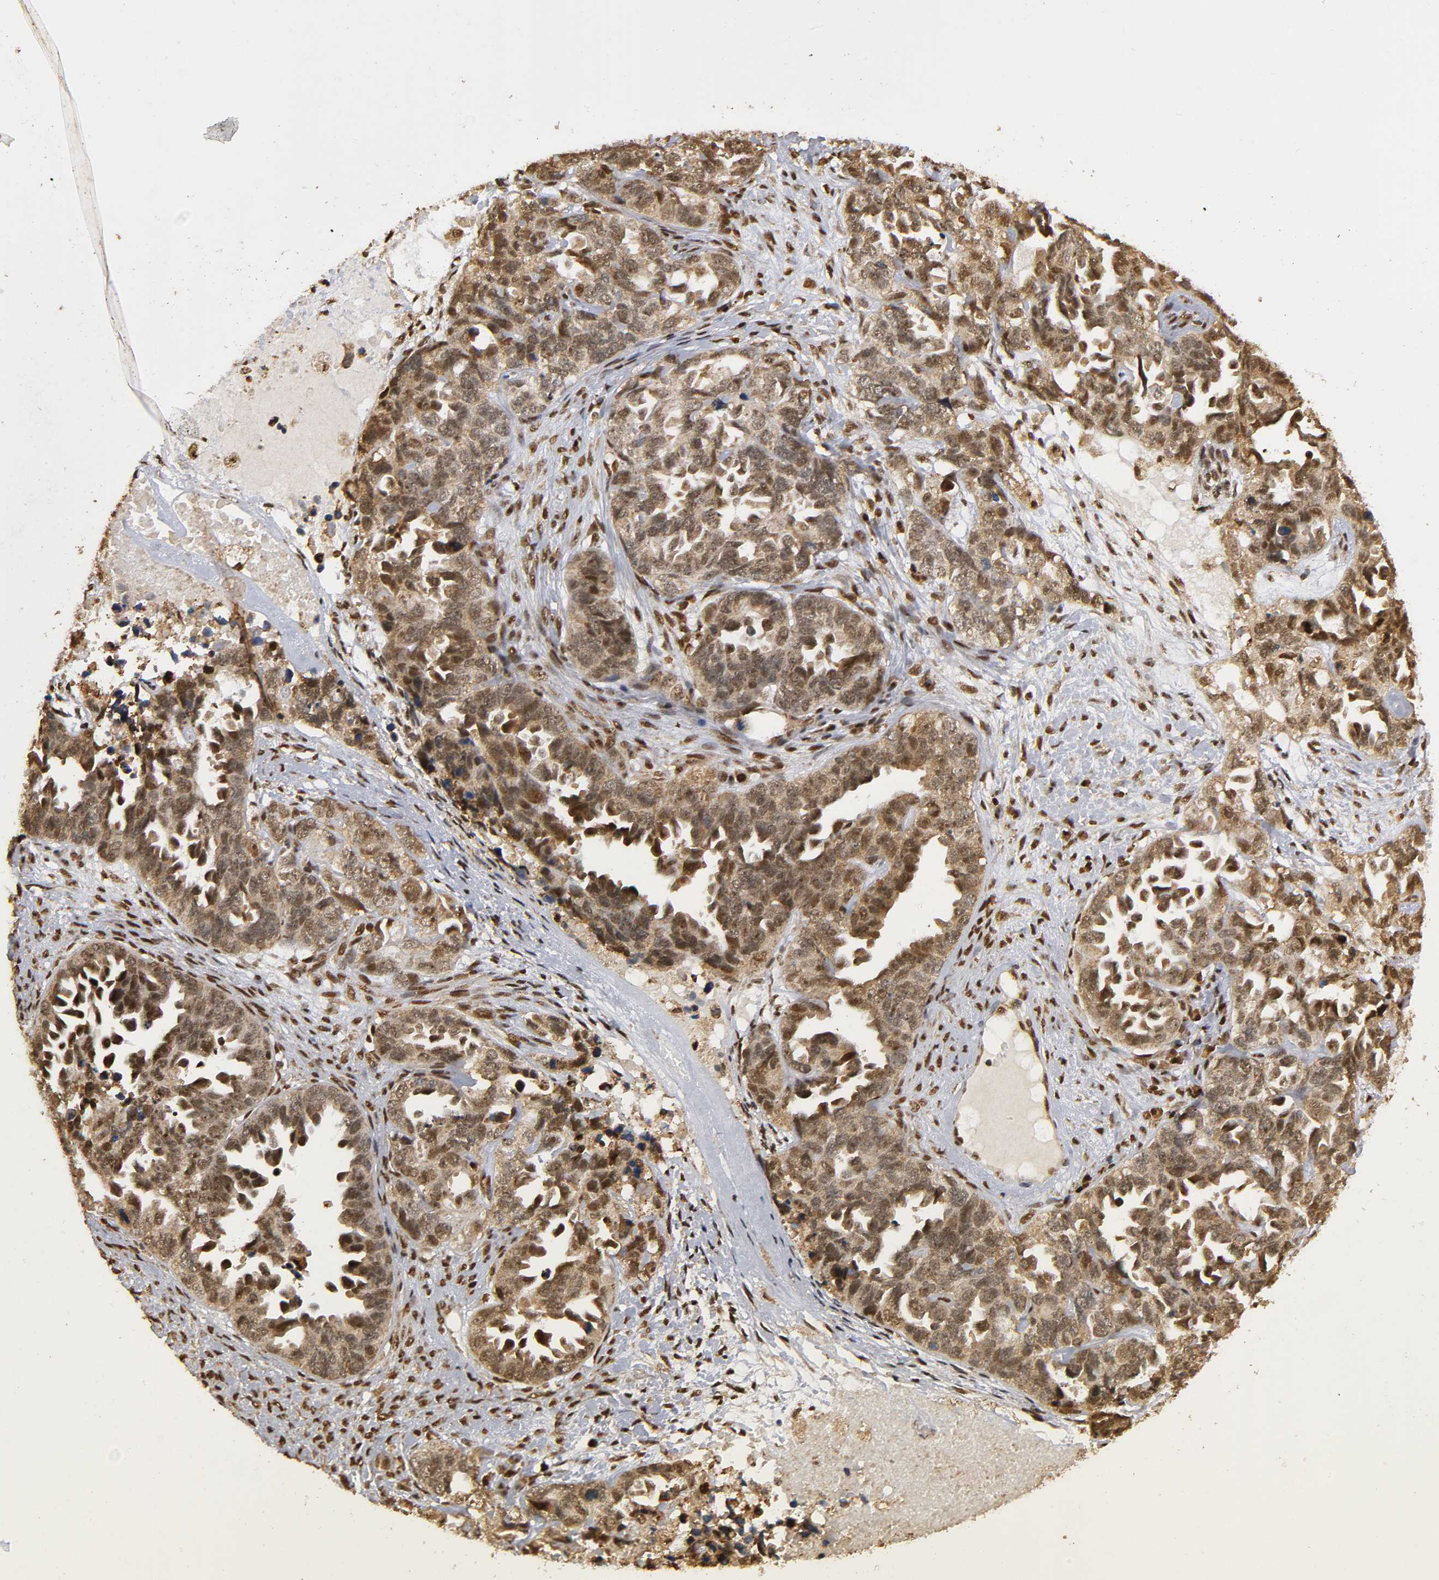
{"staining": {"intensity": "strong", "quantity": ">75%", "location": "cytoplasmic/membranous,nuclear"}, "tissue": "ovarian cancer", "cell_type": "Tumor cells", "image_type": "cancer", "snomed": [{"axis": "morphology", "description": "Cystadenocarcinoma, serous, NOS"}, {"axis": "topography", "description": "Ovary"}], "caption": "The micrograph demonstrates a brown stain indicating the presence of a protein in the cytoplasmic/membranous and nuclear of tumor cells in ovarian cancer (serous cystadenocarcinoma). (DAB (3,3'-diaminobenzidine) IHC with brightfield microscopy, high magnification).", "gene": "RNF122", "patient": {"sex": "female", "age": 82}}